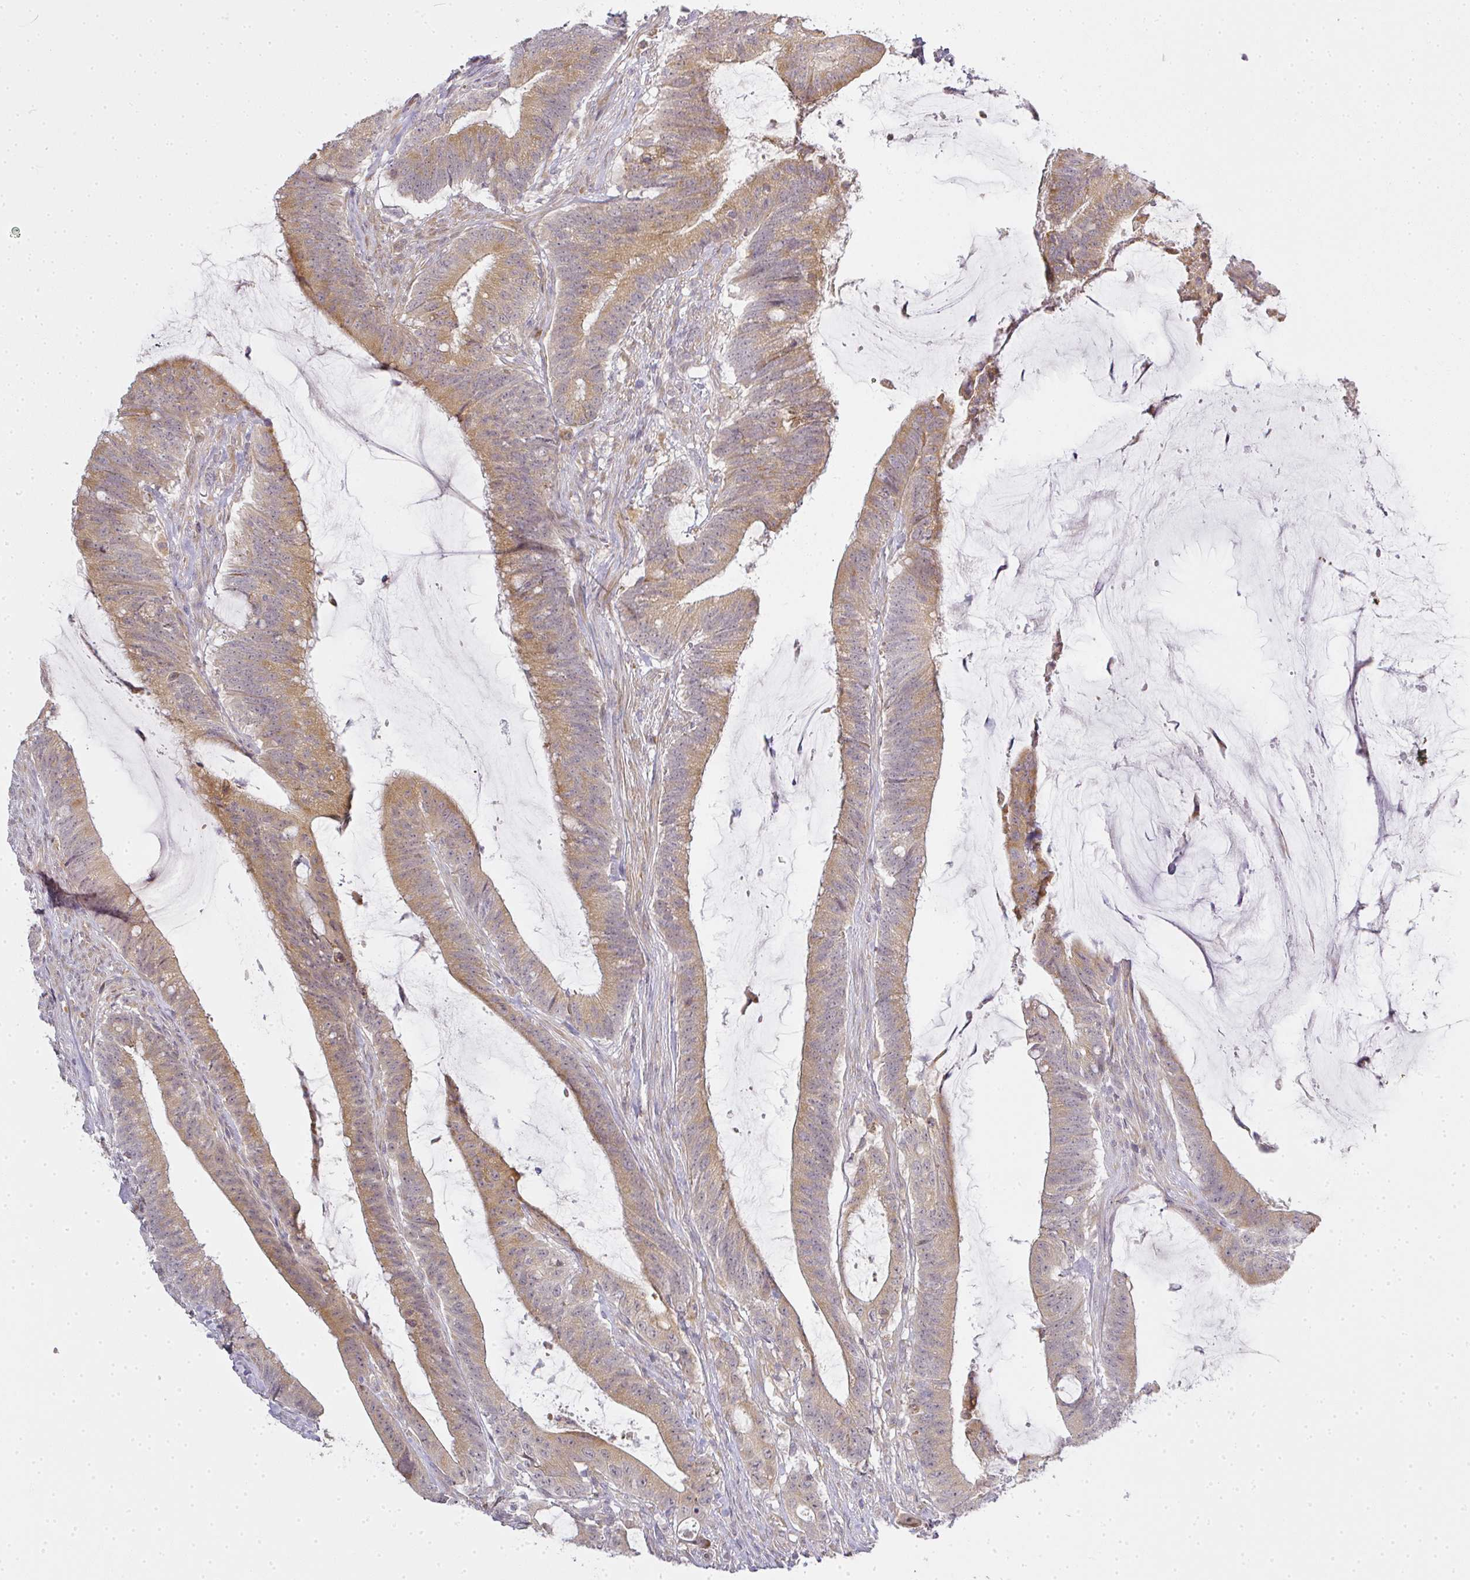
{"staining": {"intensity": "moderate", "quantity": ">75%", "location": "cytoplasmic/membranous"}, "tissue": "colorectal cancer", "cell_type": "Tumor cells", "image_type": "cancer", "snomed": [{"axis": "morphology", "description": "Adenocarcinoma, NOS"}, {"axis": "topography", "description": "Colon"}], "caption": "Protein positivity by IHC reveals moderate cytoplasmic/membranous expression in approximately >75% of tumor cells in colorectal cancer. The protein of interest is shown in brown color, while the nuclei are stained blue.", "gene": "MED19", "patient": {"sex": "female", "age": 43}}